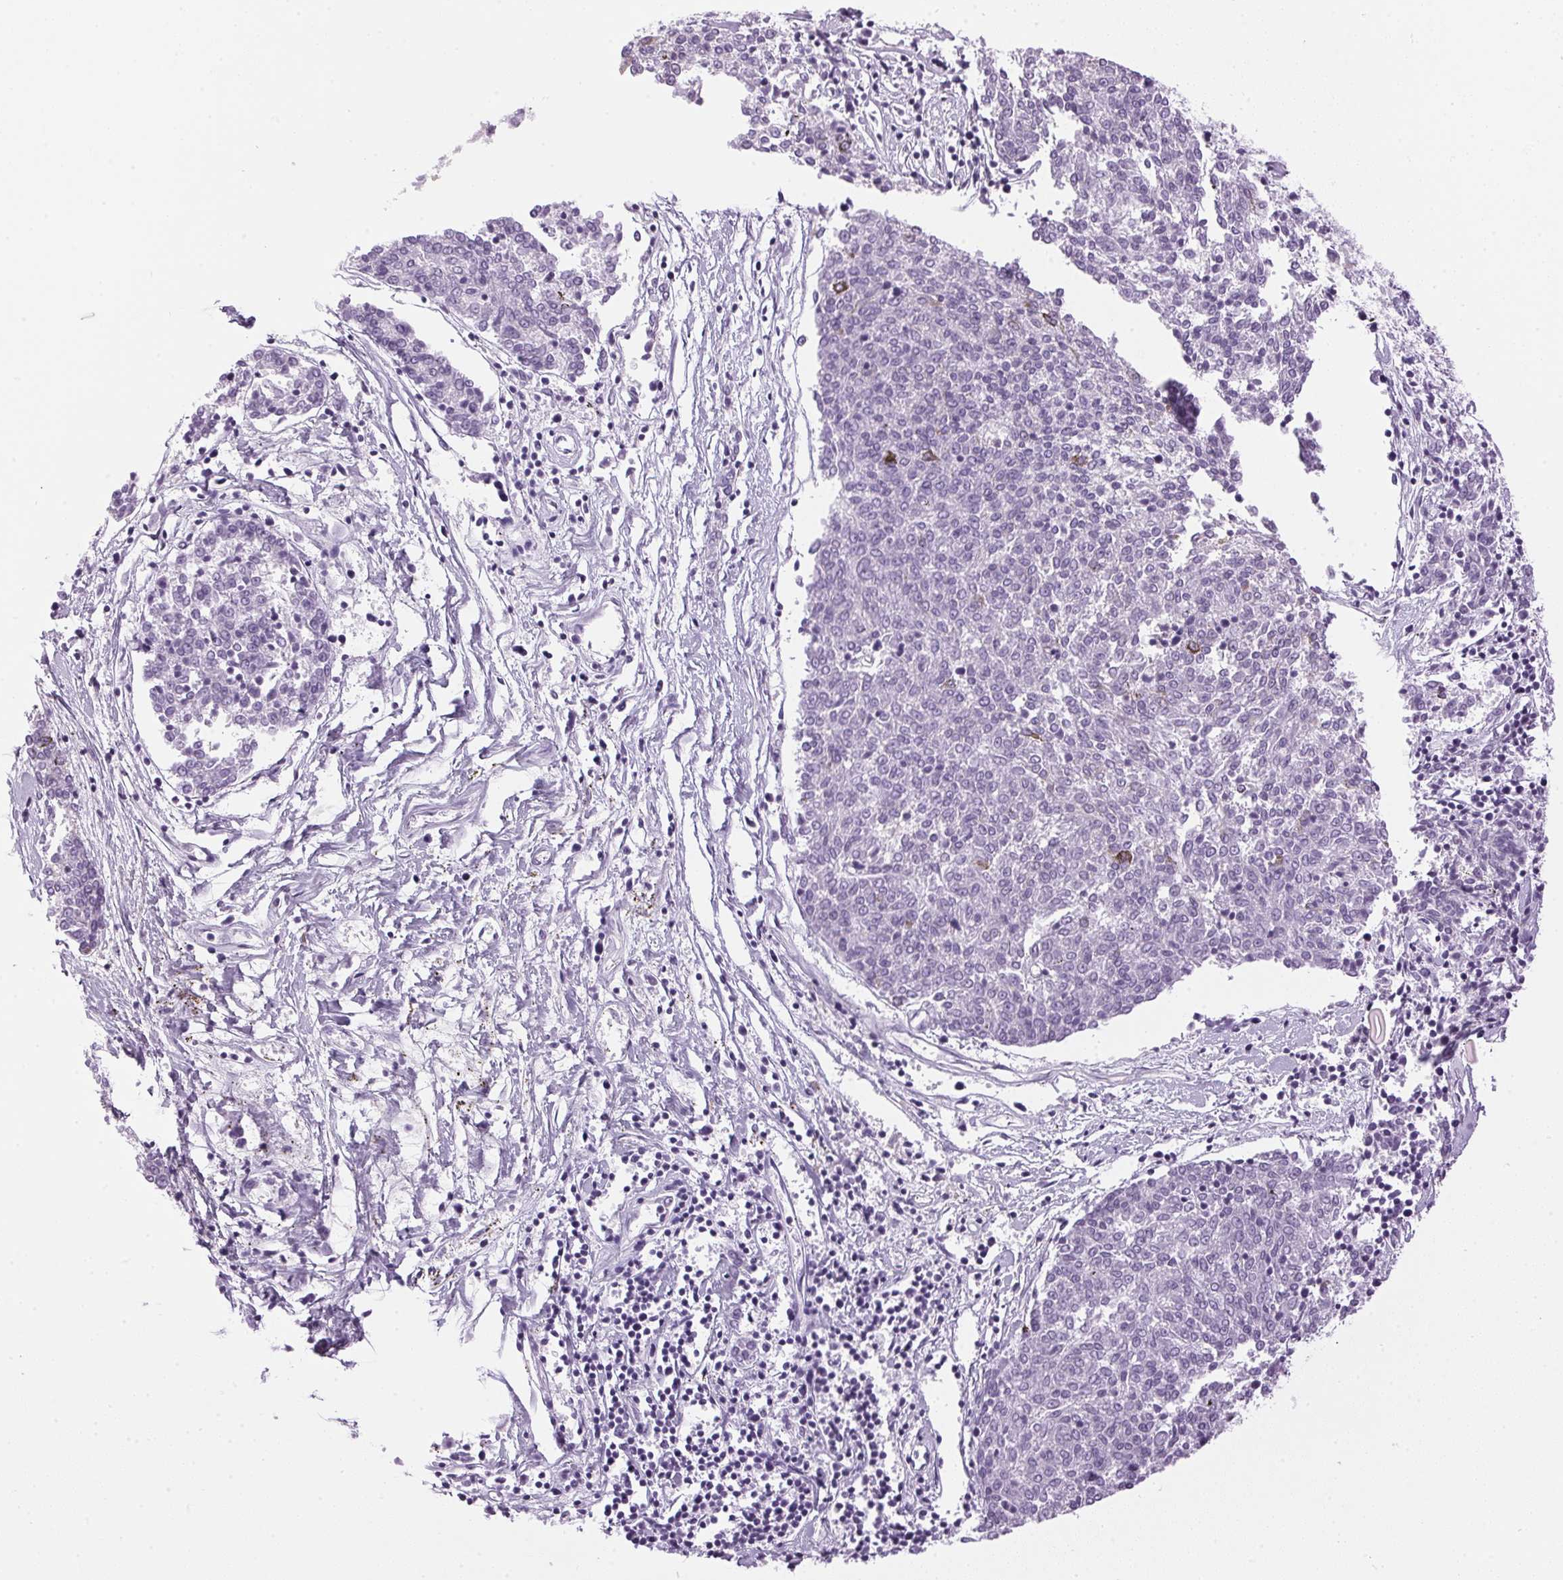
{"staining": {"intensity": "negative", "quantity": "none", "location": "none"}, "tissue": "melanoma", "cell_type": "Tumor cells", "image_type": "cancer", "snomed": [{"axis": "morphology", "description": "Malignant melanoma, NOS"}, {"axis": "topography", "description": "Skin"}], "caption": "The image demonstrates no staining of tumor cells in malignant melanoma.", "gene": "SP7", "patient": {"sex": "female", "age": 72}}